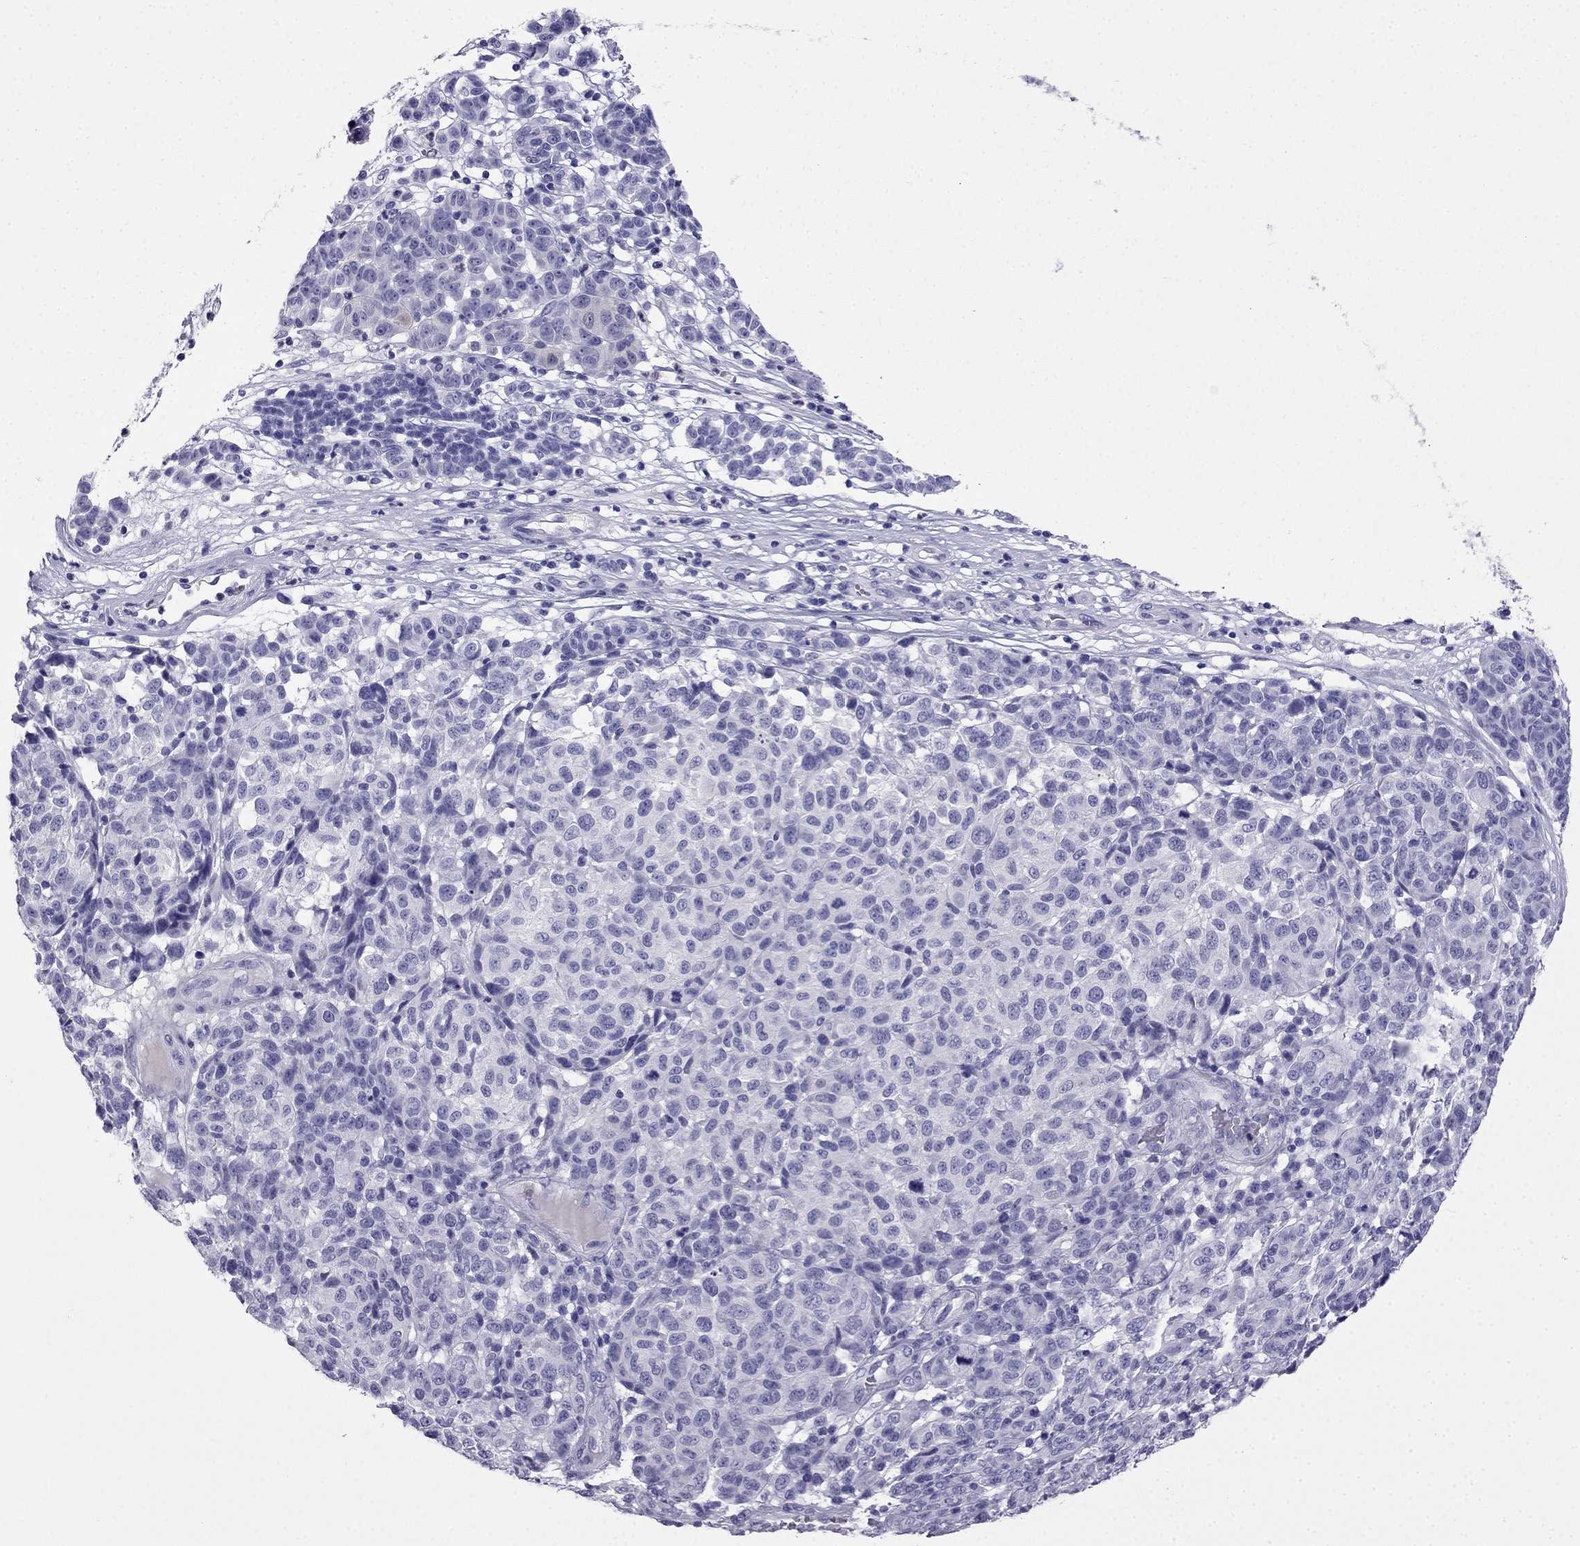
{"staining": {"intensity": "negative", "quantity": "none", "location": "none"}, "tissue": "melanoma", "cell_type": "Tumor cells", "image_type": "cancer", "snomed": [{"axis": "morphology", "description": "Malignant melanoma, NOS"}, {"axis": "topography", "description": "Skin"}], "caption": "This is a histopathology image of IHC staining of malignant melanoma, which shows no staining in tumor cells.", "gene": "CDHR4", "patient": {"sex": "male", "age": 59}}